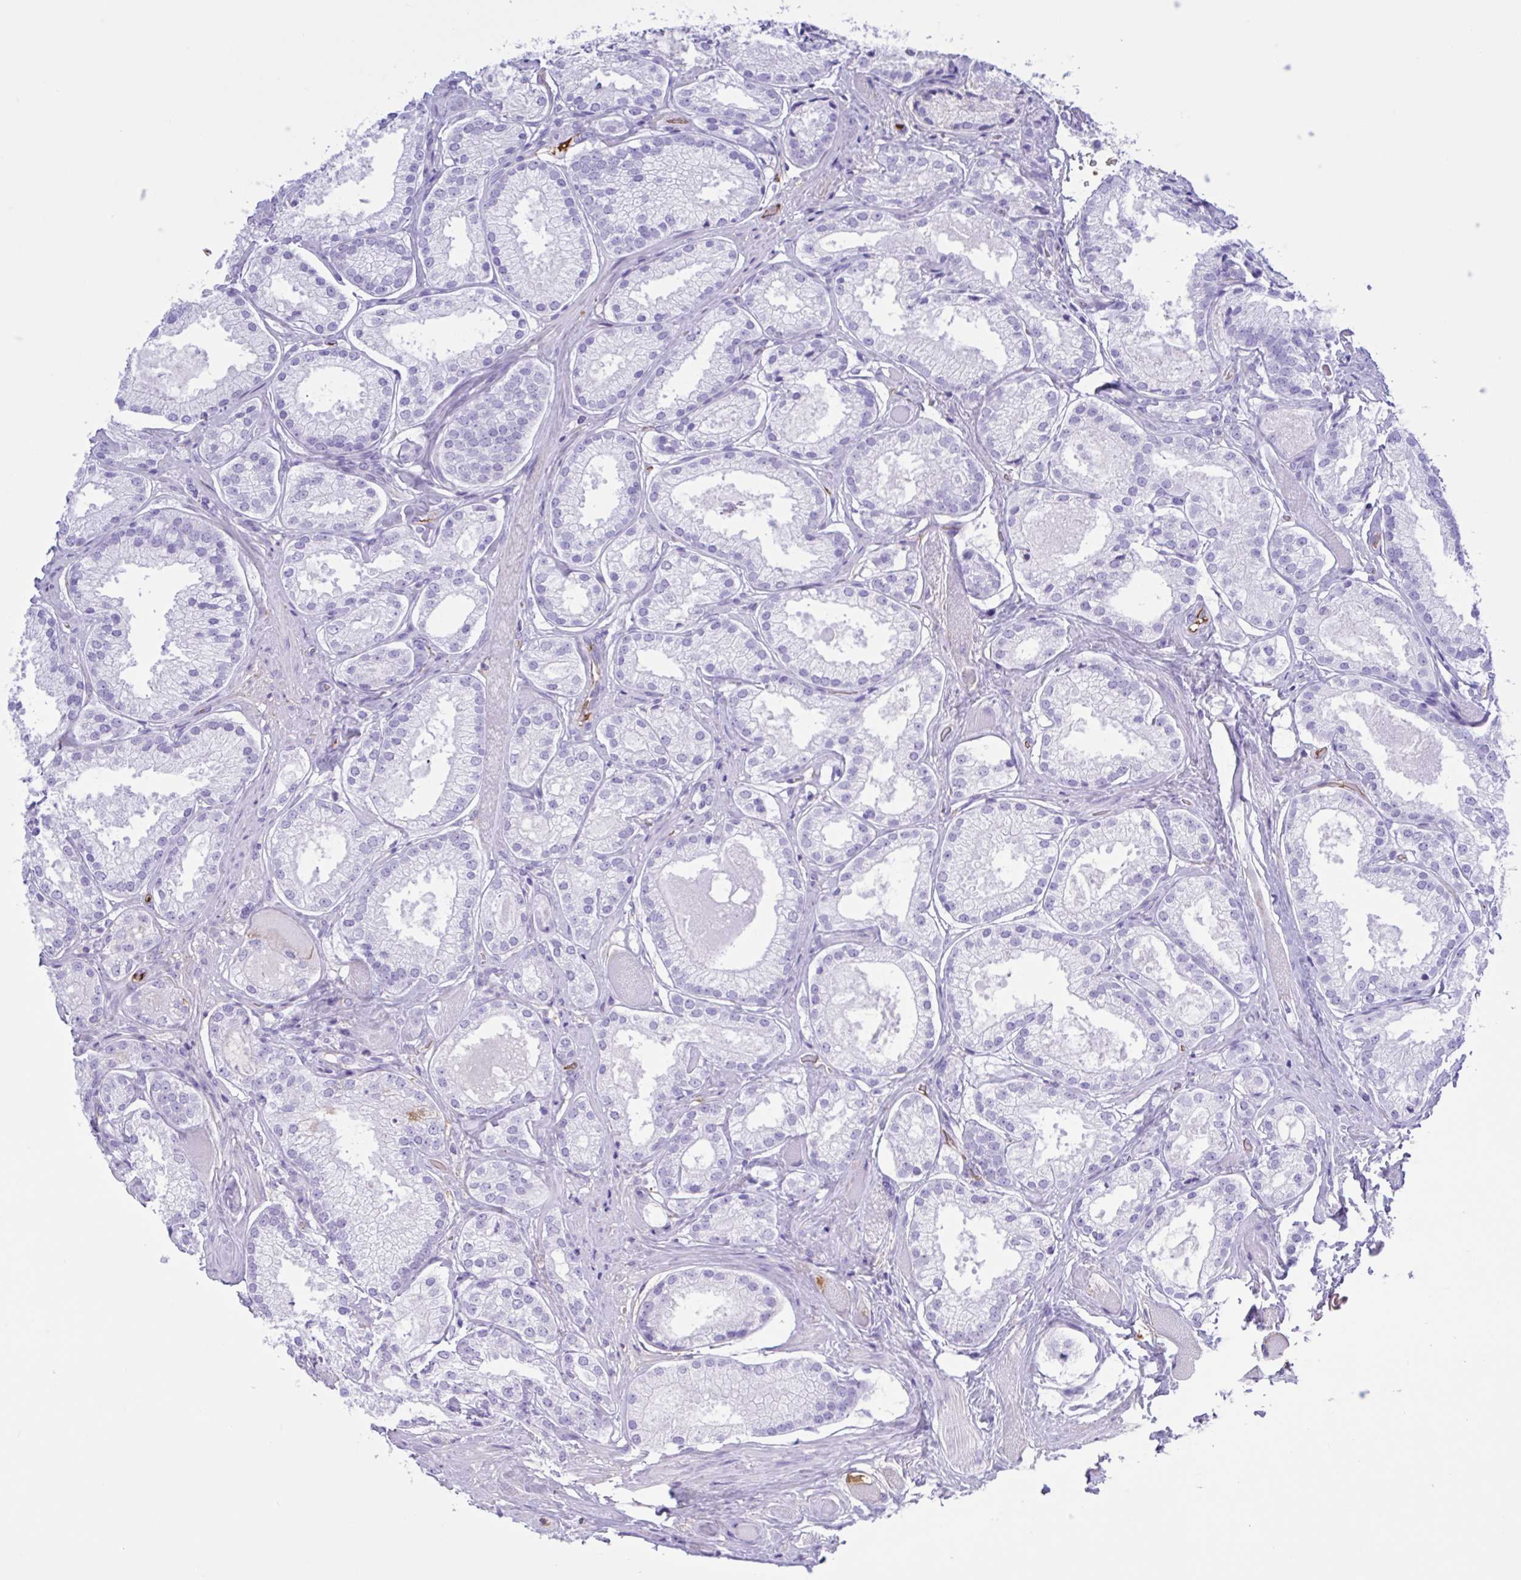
{"staining": {"intensity": "negative", "quantity": "none", "location": "none"}, "tissue": "prostate cancer", "cell_type": "Tumor cells", "image_type": "cancer", "snomed": [{"axis": "morphology", "description": "Adenocarcinoma, High grade"}, {"axis": "topography", "description": "Prostate"}], "caption": "Prostate cancer stained for a protein using IHC reveals no positivity tumor cells.", "gene": "LARGE2", "patient": {"sex": "male", "age": 68}}